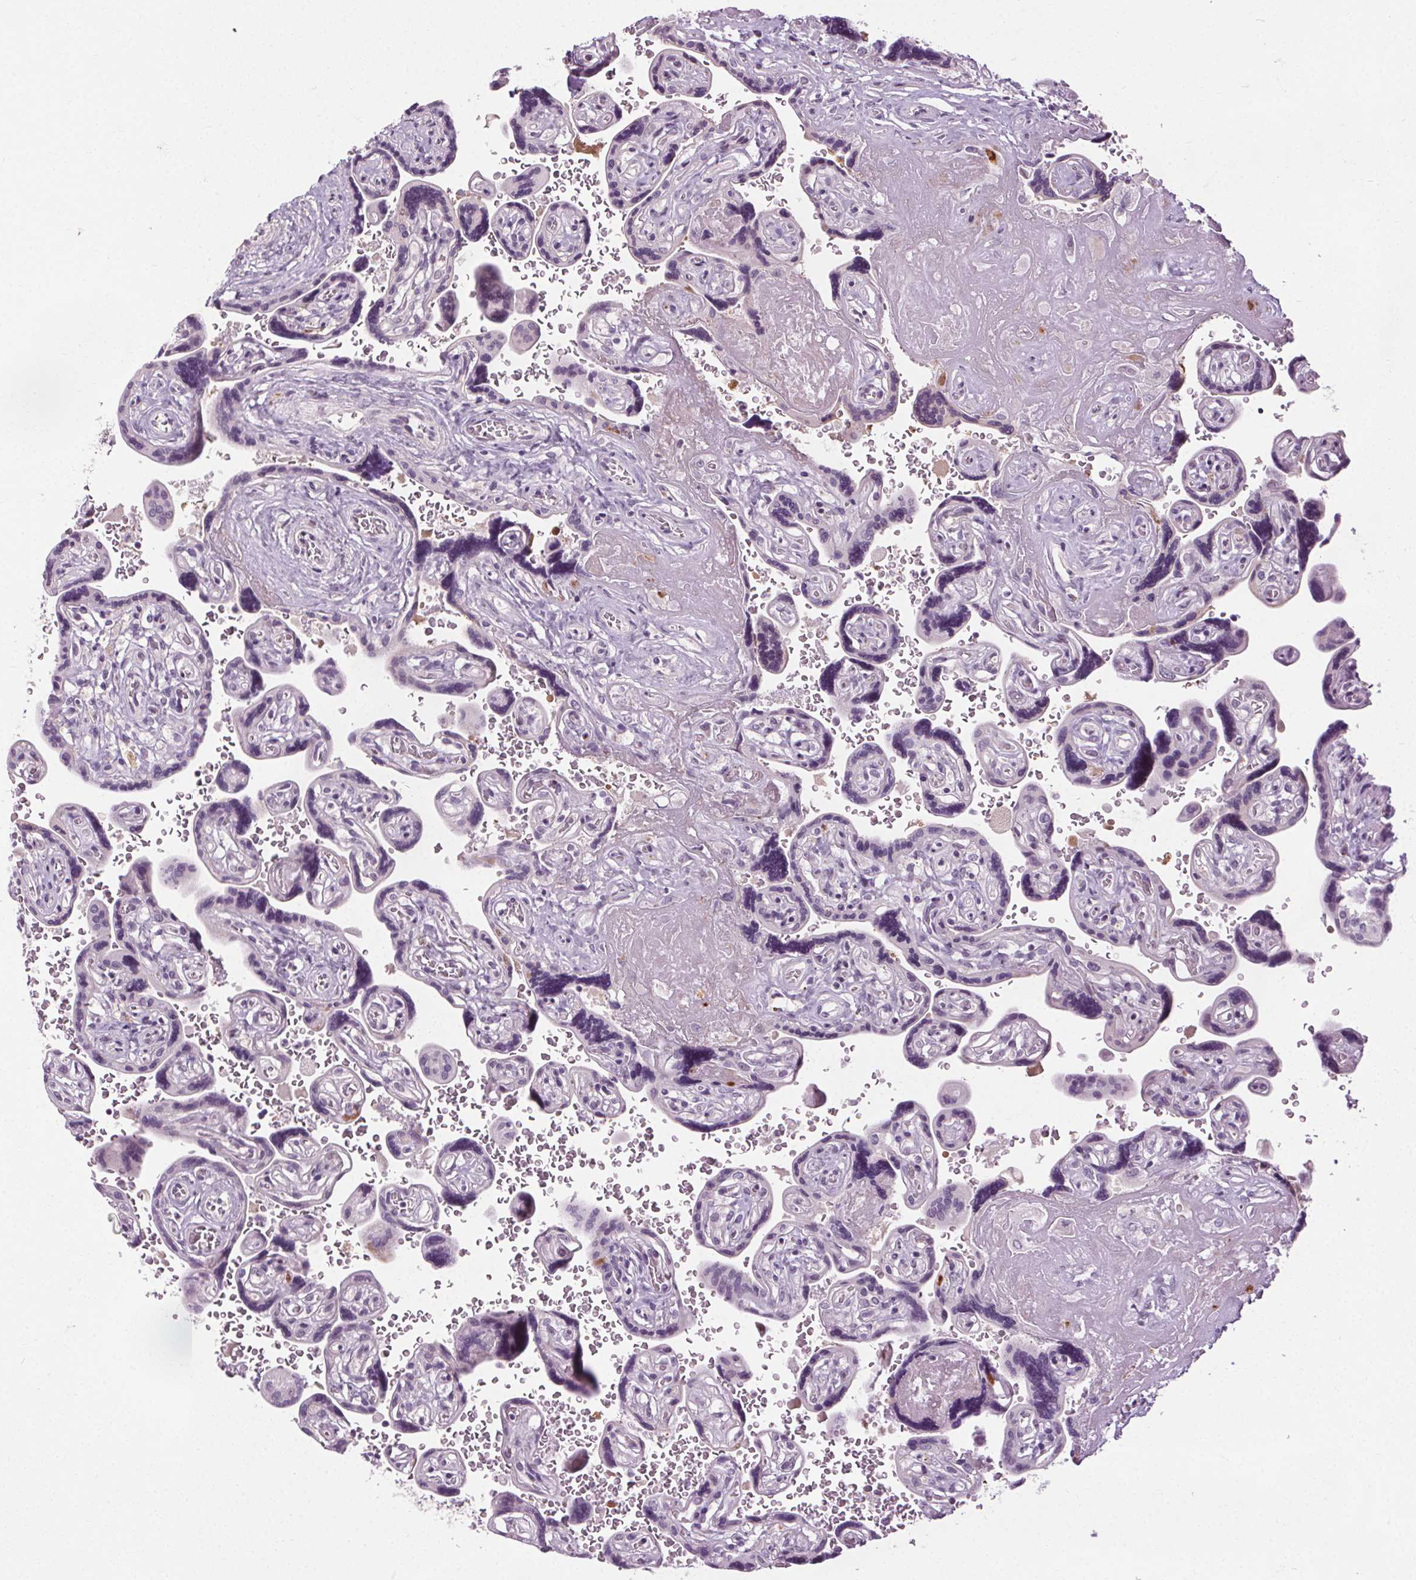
{"staining": {"intensity": "moderate", "quantity": "25%-75%", "location": "nuclear"}, "tissue": "placenta", "cell_type": "Decidual cells", "image_type": "normal", "snomed": [{"axis": "morphology", "description": "Normal tissue, NOS"}, {"axis": "topography", "description": "Placenta"}], "caption": "Immunohistochemistry (IHC) photomicrograph of unremarkable placenta: human placenta stained using immunohistochemistry (IHC) reveals medium levels of moderate protein expression localized specifically in the nuclear of decidual cells, appearing as a nuclear brown color.", "gene": "CEBPA", "patient": {"sex": "female", "age": 32}}